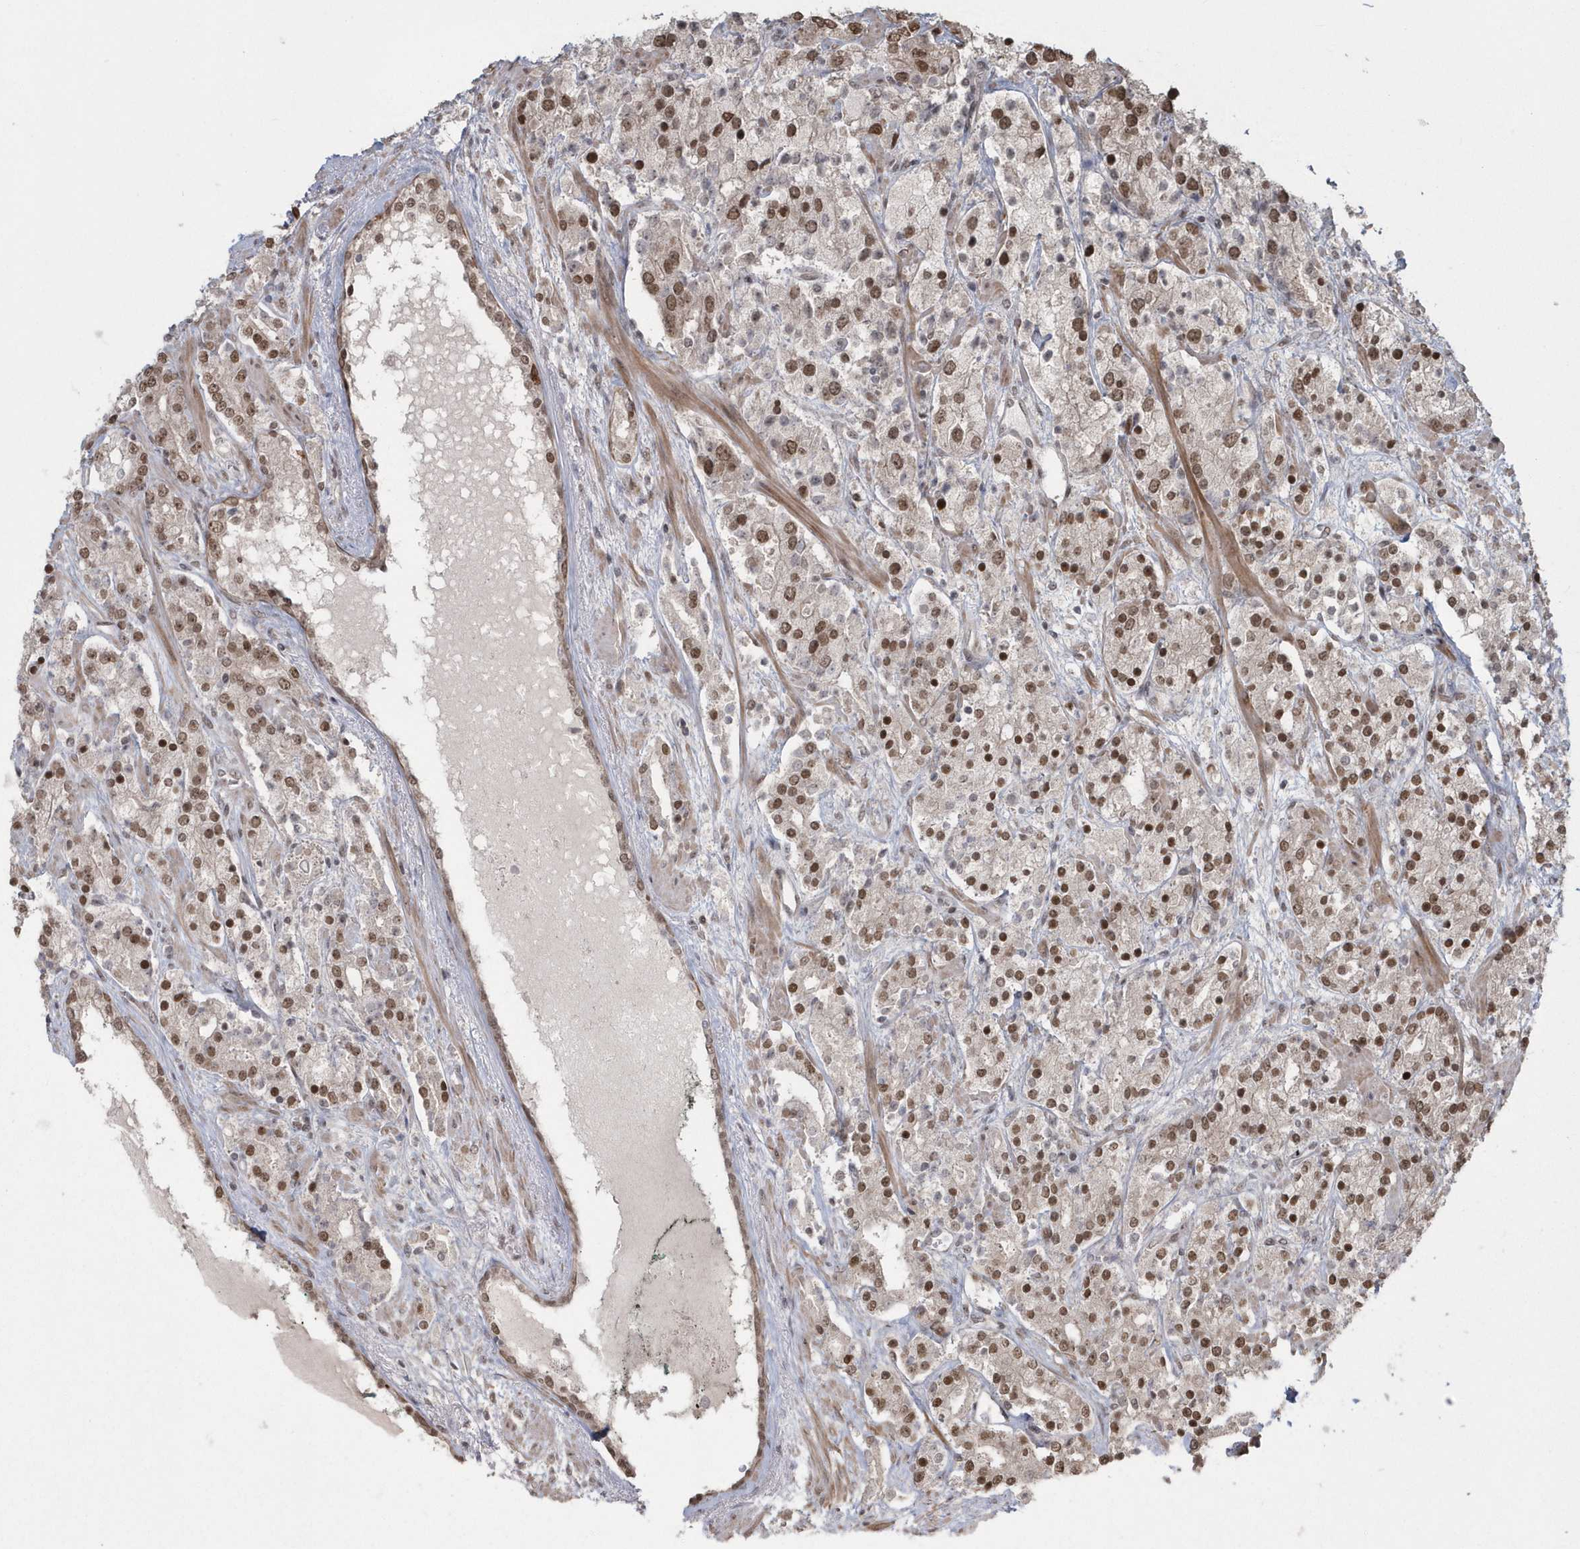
{"staining": {"intensity": "moderate", "quantity": ">75%", "location": "nuclear"}, "tissue": "prostate cancer", "cell_type": "Tumor cells", "image_type": "cancer", "snomed": [{"axis": "morphology", "description": "Adenocarcinoma, High grade"}, {"axis": "topography", "description": "Prostate"}], "caption": "Adenocarcinoma (high-grade) (prostate) stained for a protein (brown) reveals moderate nuclear positive positivity in about >75% of tumor cells.", "gene": "EPB41L4A", "patient": {"sex": "male", "age": 71}}